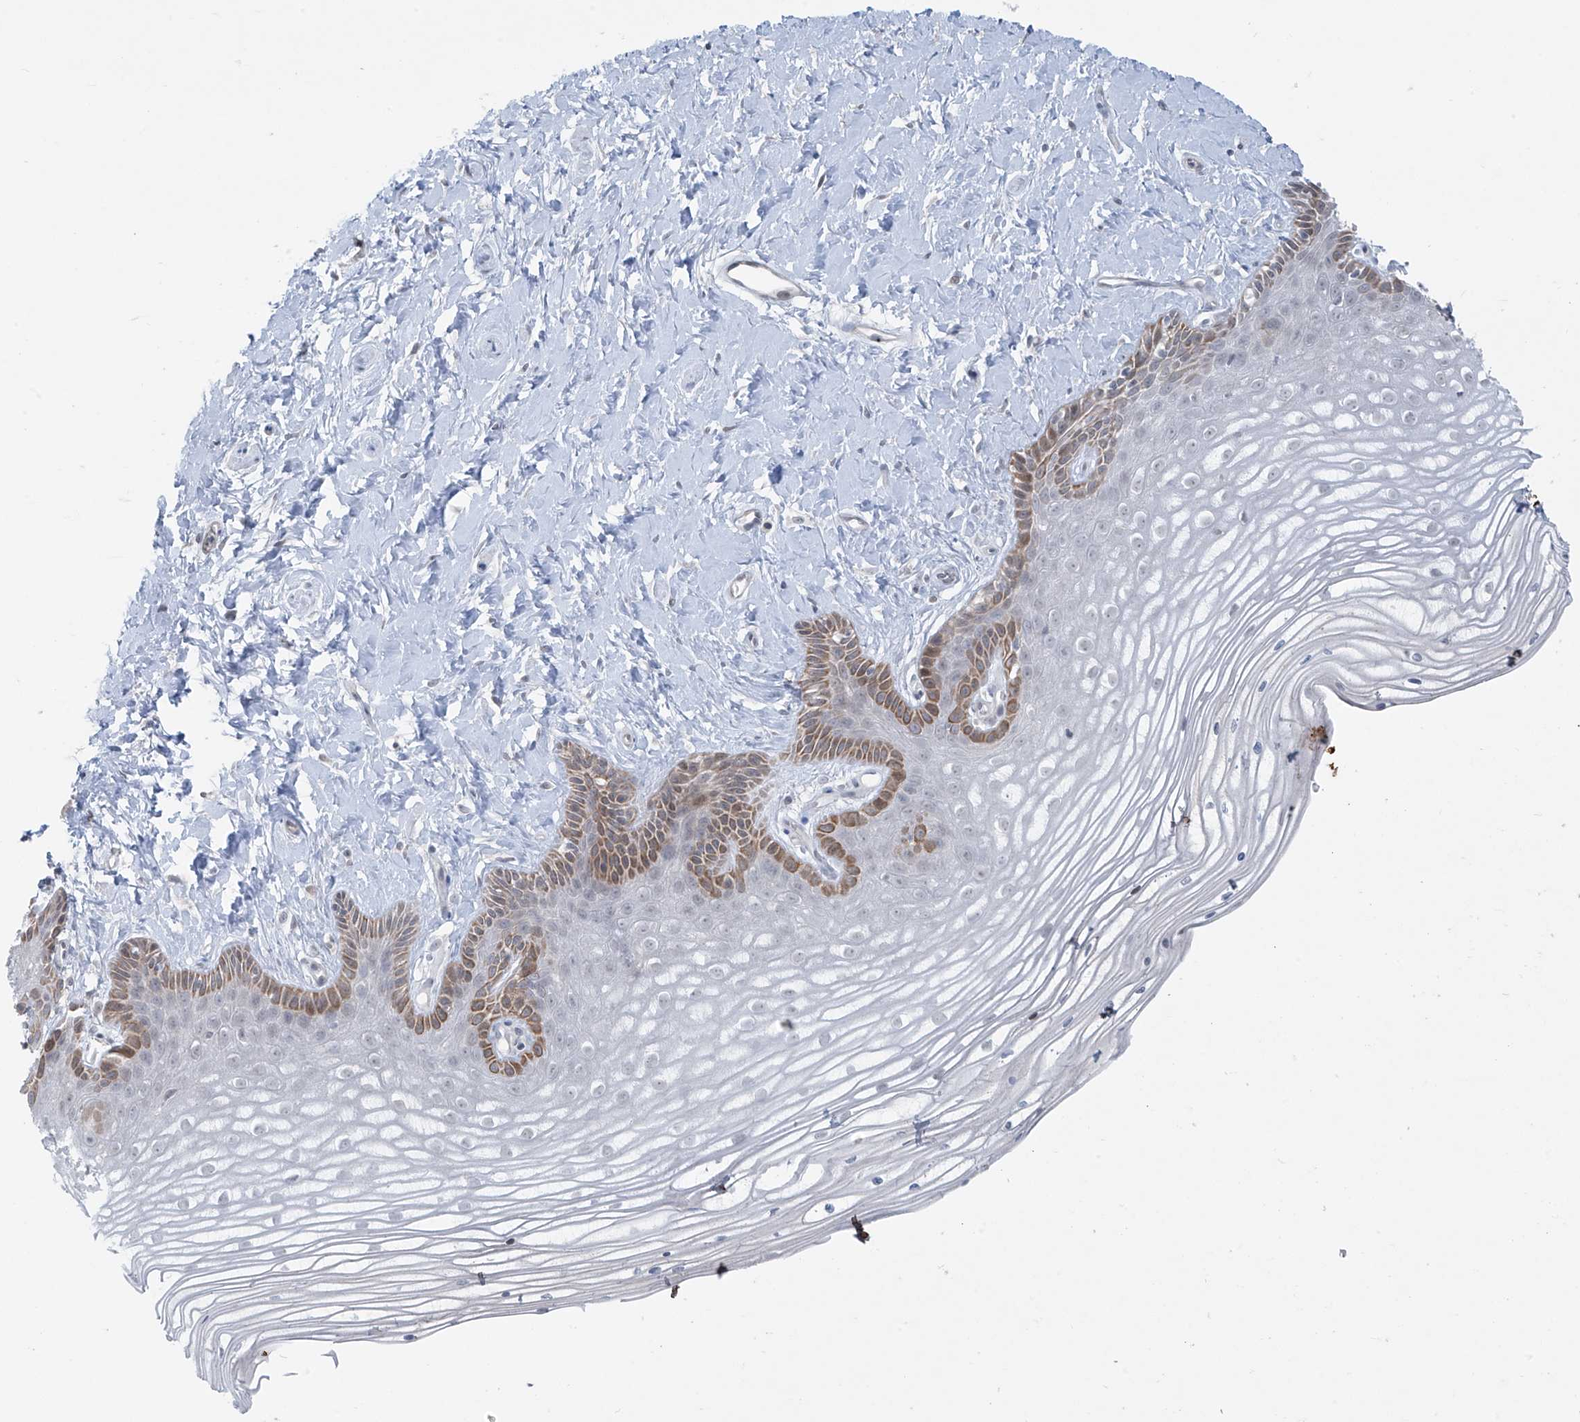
{"staining": {"intensity": "moderate", "quantity": "<25%", "location": "cytoplasmic/membranous"}, "tissue": "vagina", "cell_type": "Squamous epithelial cells", "image_type": "normal", "snomed": [{"axis": "morphology", "description": "Normal tissue, NOS"}, {"axis": "topography", "description": "Vagina"}, {"axis": "topography", "description": "Cervix"}], "caption": "Immunohistochemical staining of normal vagina shows moderate cytoplasmic/membranous protein staining in about <25% of squamous epithelial cells.", "gene": "RASGEF1A", "patient": {"sex": "female", "age": 40}}